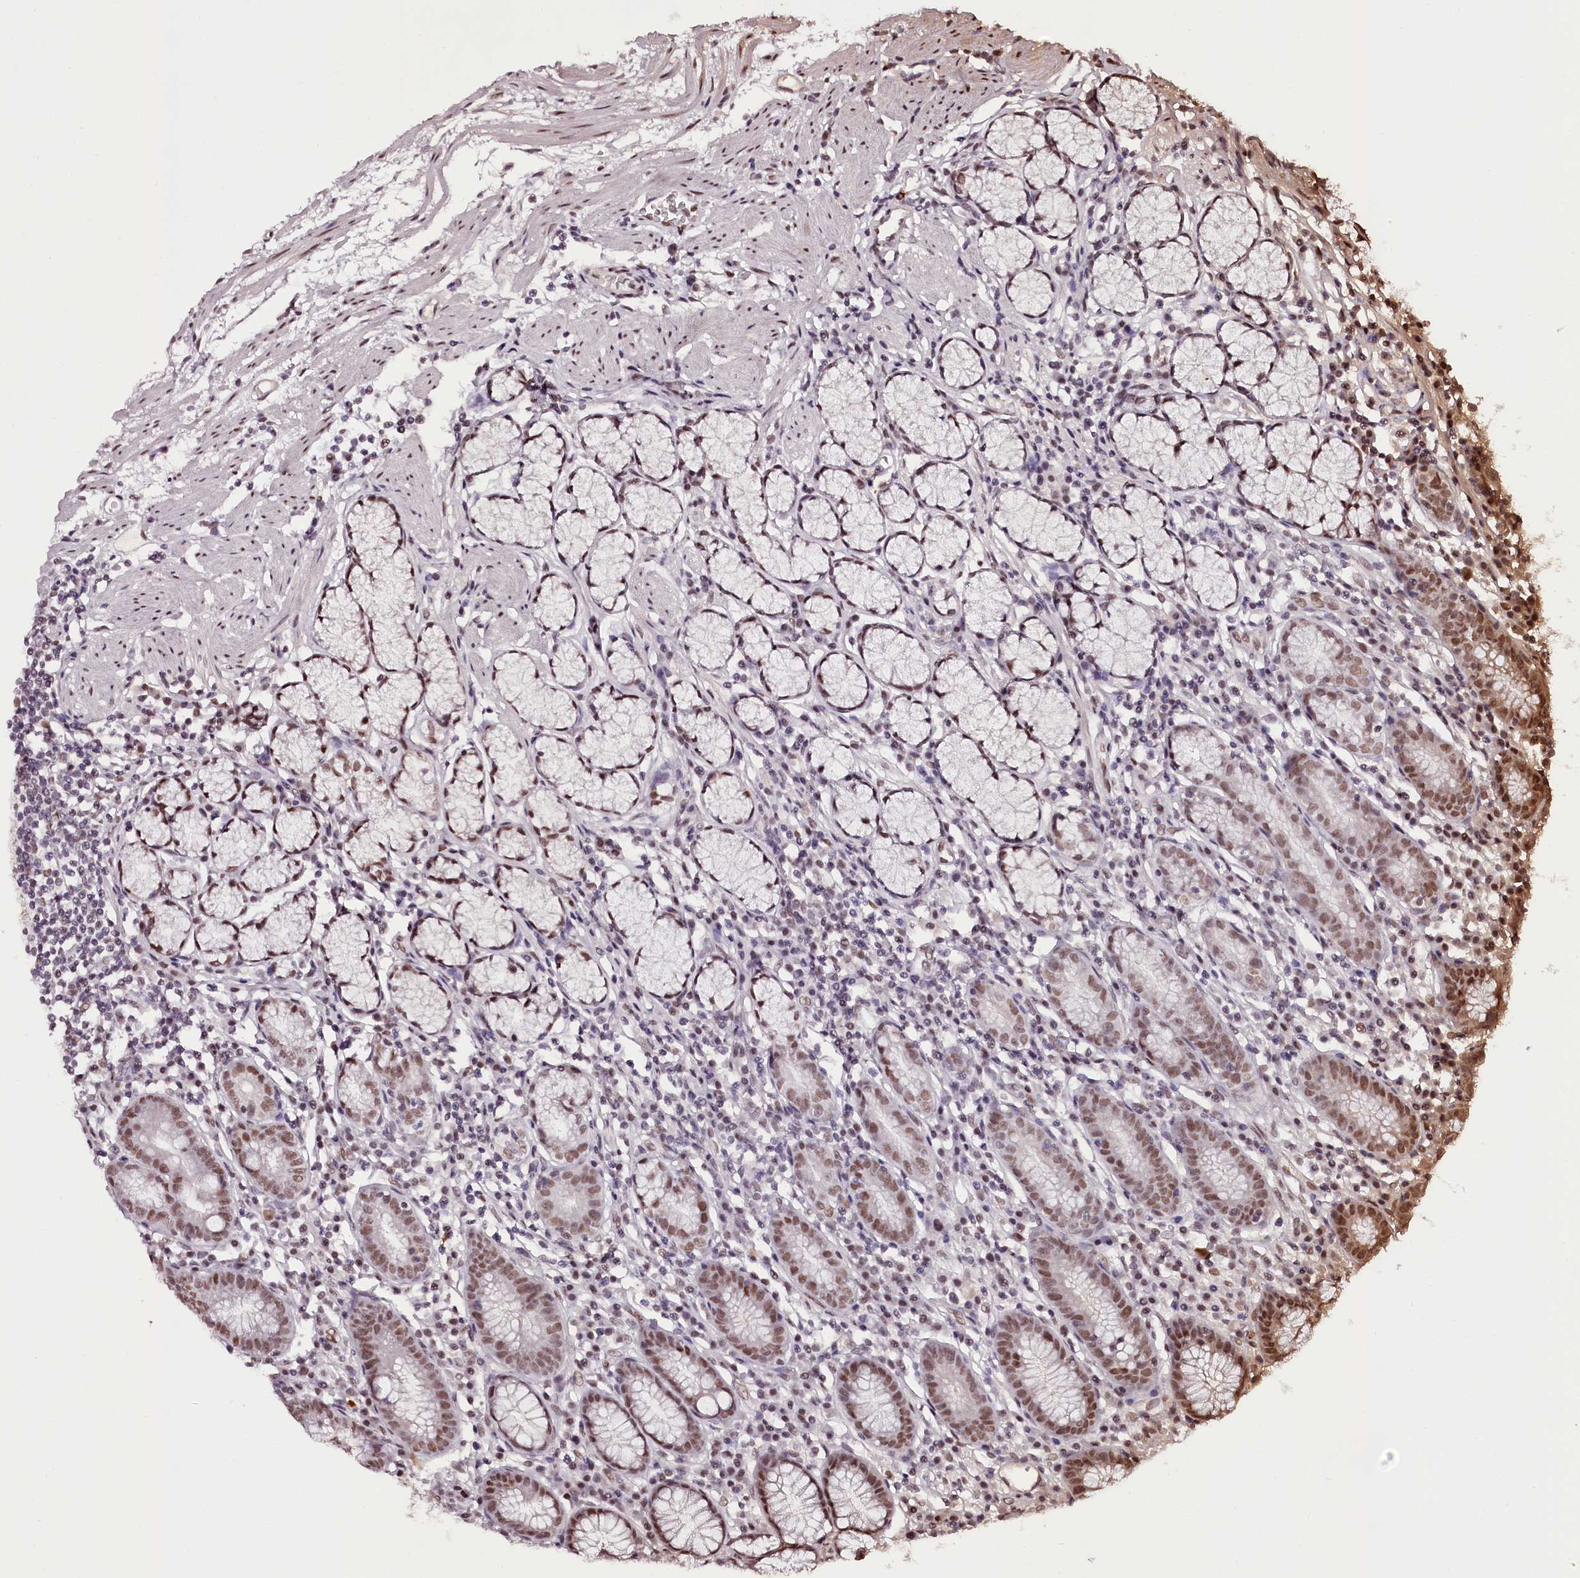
{"staining": {"intensity": "moderate", "quantity": ">75%", "location": "nuclear"}, "tissue": "stomach", "cell_type": "Glandular cells", "image_type": "normal", "snomed": [{"axis": "morphology", "description": "Normal tissue, NOS"}, {"axis": "topography", "description": "Stomach"}], "caption": "DAB (3,3'-diaminobenzidine) immunohistochemical staining of unremarkable stomach shows moderate nuclear protein positivity in approximately >75% of glandular cells.", "gene": "TTC33", "patient": {"sex": "male", "age": 55}}